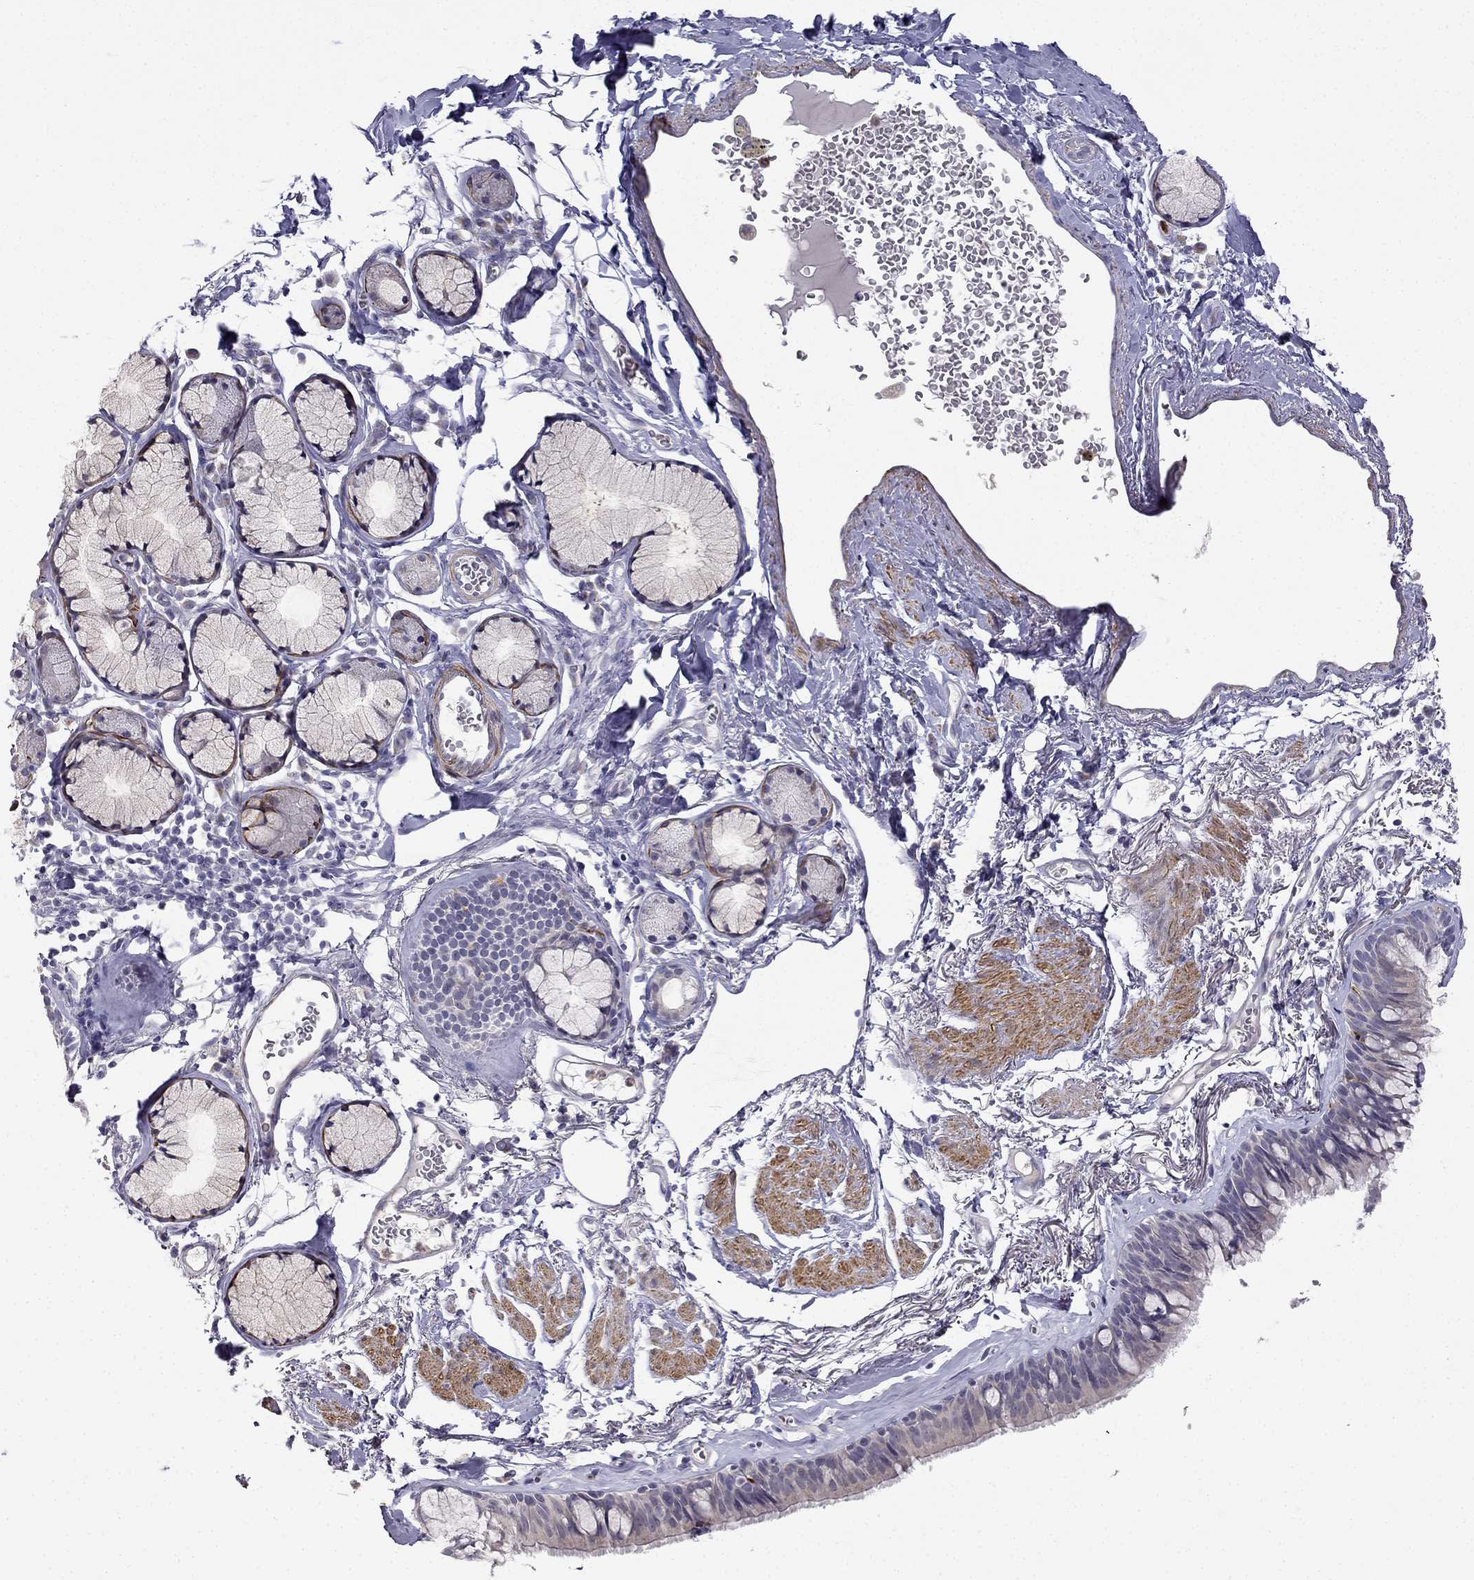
{"staining": {"intensity": "negative", "quantity": "none", "location": "none"}, "tissue": "bronchus", "cell_type": "Respiratory epithelial cells", "image_type": "normal", "snomed": [{"axis": "morphology", "description": "Normal tissue, NOS"}, {"axis": "morphology", "description": "Squamous cell carcinoma, NOS"}, {"axis": "topography", "description": "Cartilage tissue"}, {"axis": "topography", "description": "Bronchus"}], "caption": "Immunohistochemistry histopathology image of unremarkable bronchus stained for a protein (brown), which shows no expression in respiratory epithelial cells.", "gene": "C16orf89", "patient": {"sex": "male", "age": 72}}